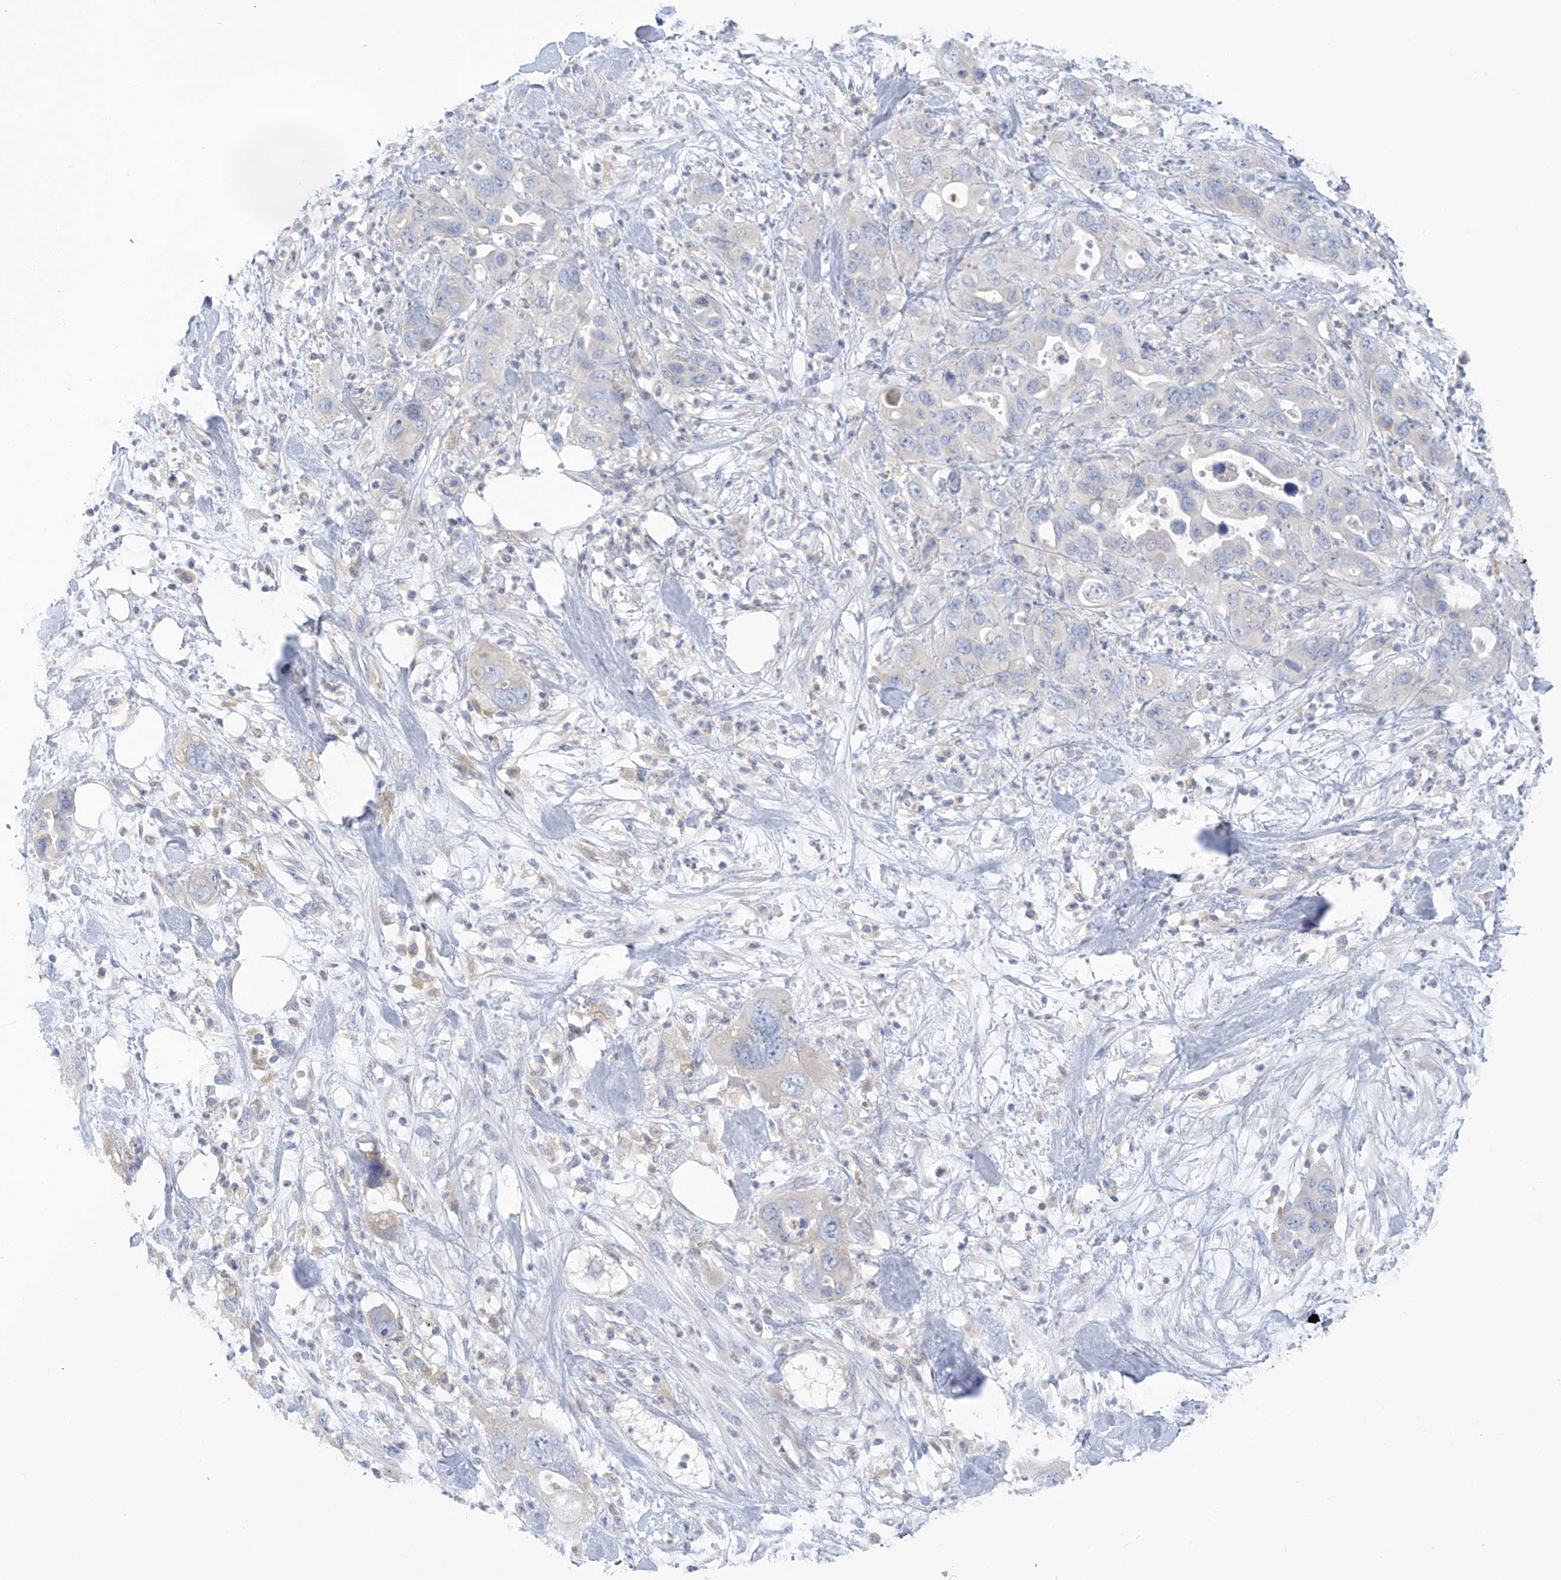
{"staining": {"intensity": "negative", "quantity": "none", "location": "none"}, "tissue": "pancreatic cancer", "cell_type": "Tumor cells", "image_type": "cancer", "snomed": [{"axis": "morphology", "description": "Adenocarcinoma, NOS"}, {"axis": "topography", "description": "Pancreas"}], "caption": "High power microscopy micrograph of an immunohistochemistry (IHC) histopathology image of pancreatic cancer, revealing no significant staining in tumor cells. Nuclei are stained in blue.", "gene": "SLC6A12", "patient": {"sex": "female", "age": 71}}